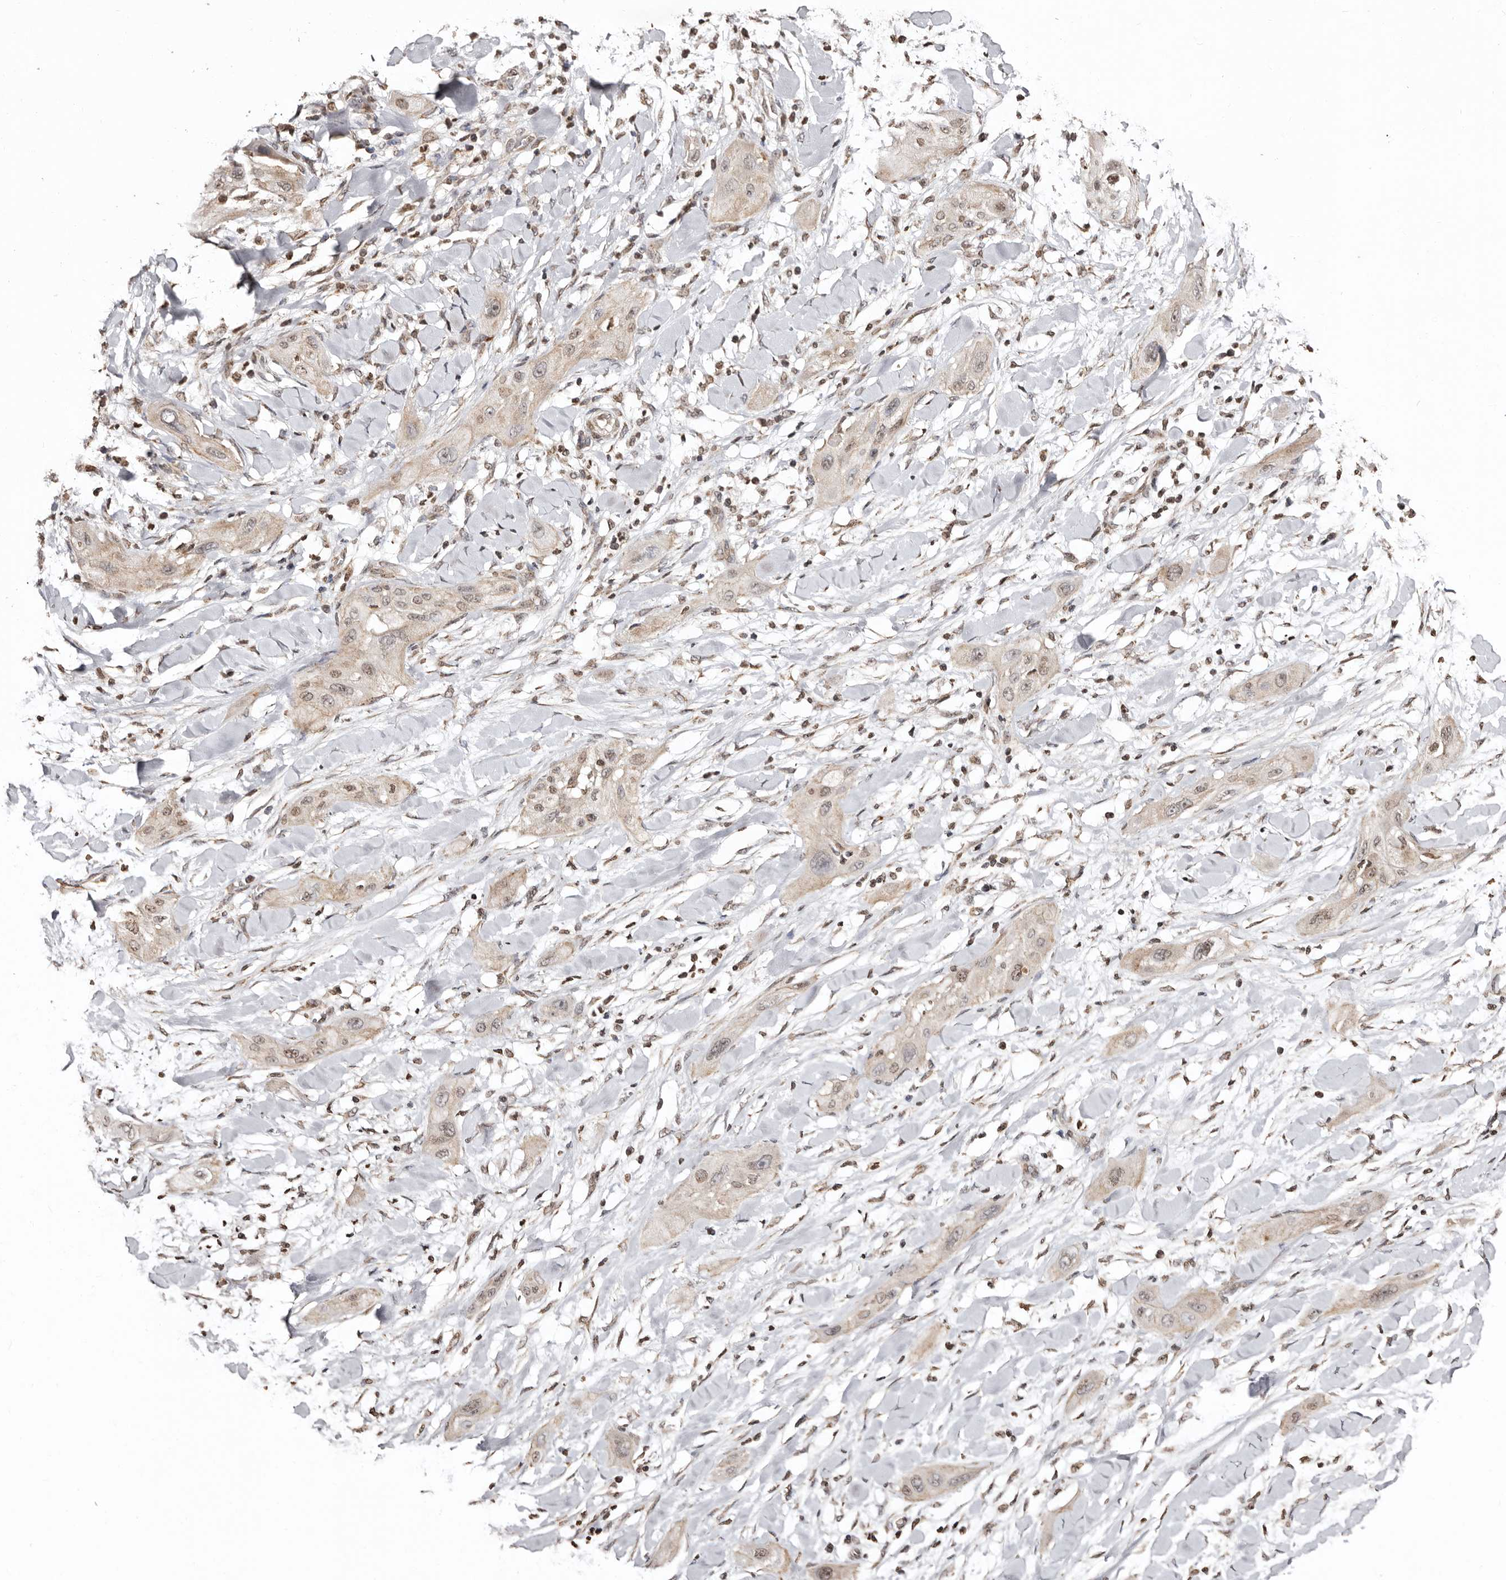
{"staining": {"intensity": "weak", "quantity": "<25%", "location": "nuclear"}, "tissue": "lung cancer", "cell_type": "Tumor cells", "image_type": "cancer", "snomed": [{"axis": "morphology", "description": "Squamous cell carcinoma, NOS"}, {"axis": "topography", "description": "Lung"}], "caption": "Tumor cells are negative for protein expression in human lung cancer. Brightfield microscopy of immunohistochemistry stained with DAB (brown) and hematoxylin (blue), captured at high magnification.", "gene": "CCDC190", "patient": {"sex": "female", "age": 47}}